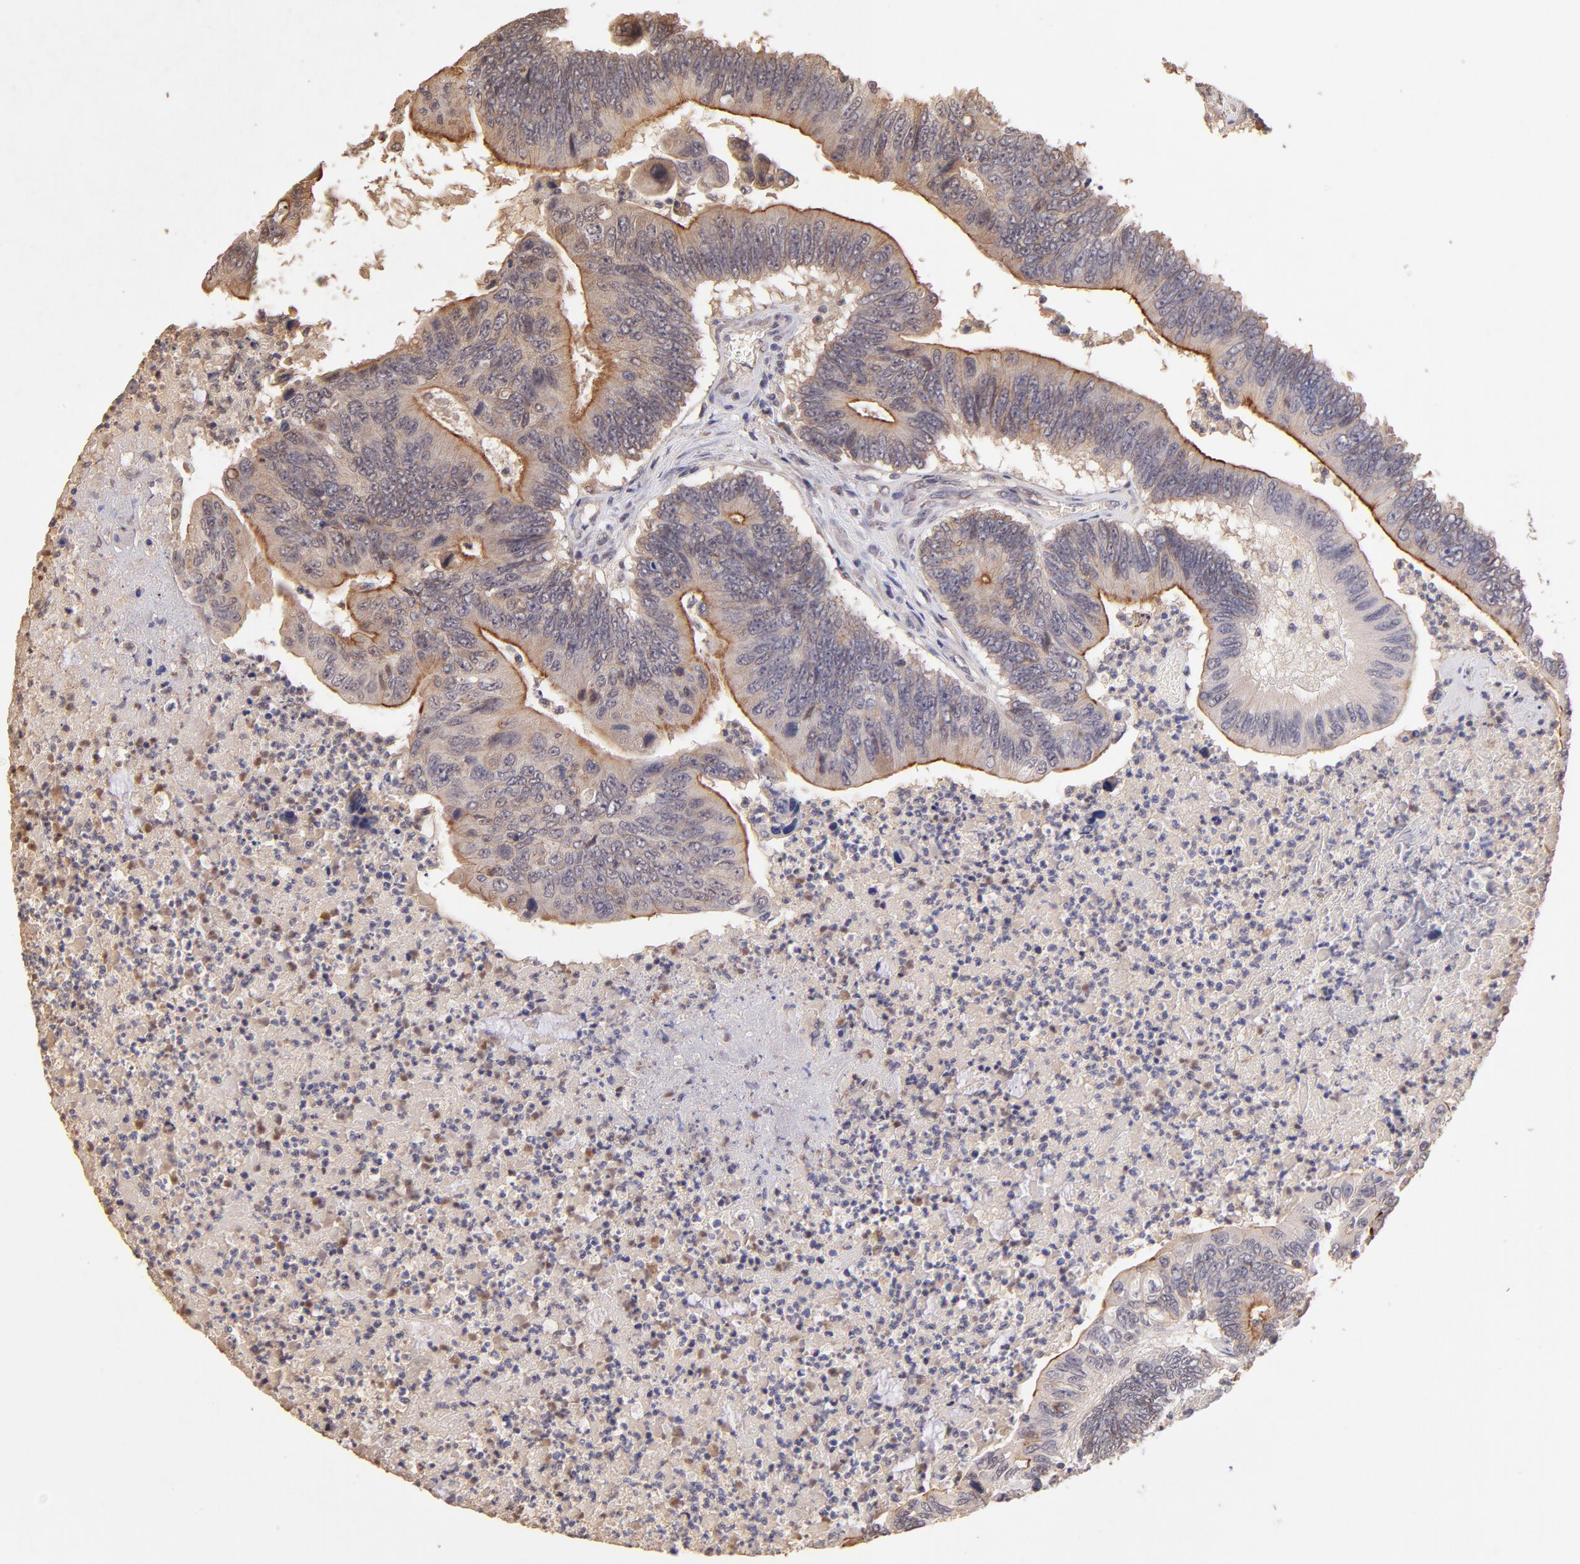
{"staining": {"intensity": "weak", "quantity": "25%-75%", "location": "cytoplasmic/membranous"}, "tissue": "colorectal cancer", "cell_type": "Tumor cells", "image_type": "cancer", "snomed": [{"axis": "morphology", "description": "Adenocarcinoma, NOS"}, {"axis": "topography", "description": "Colon"}], "caption": "Tumor cells show low levels of weak cytoplasmic/membranous positivity in approximately 25%-75% of cells in human colorectal cancer (adenocarcinoma).", "gene": "RNASEL", "patient": {"sex": "male", "age": 65}}